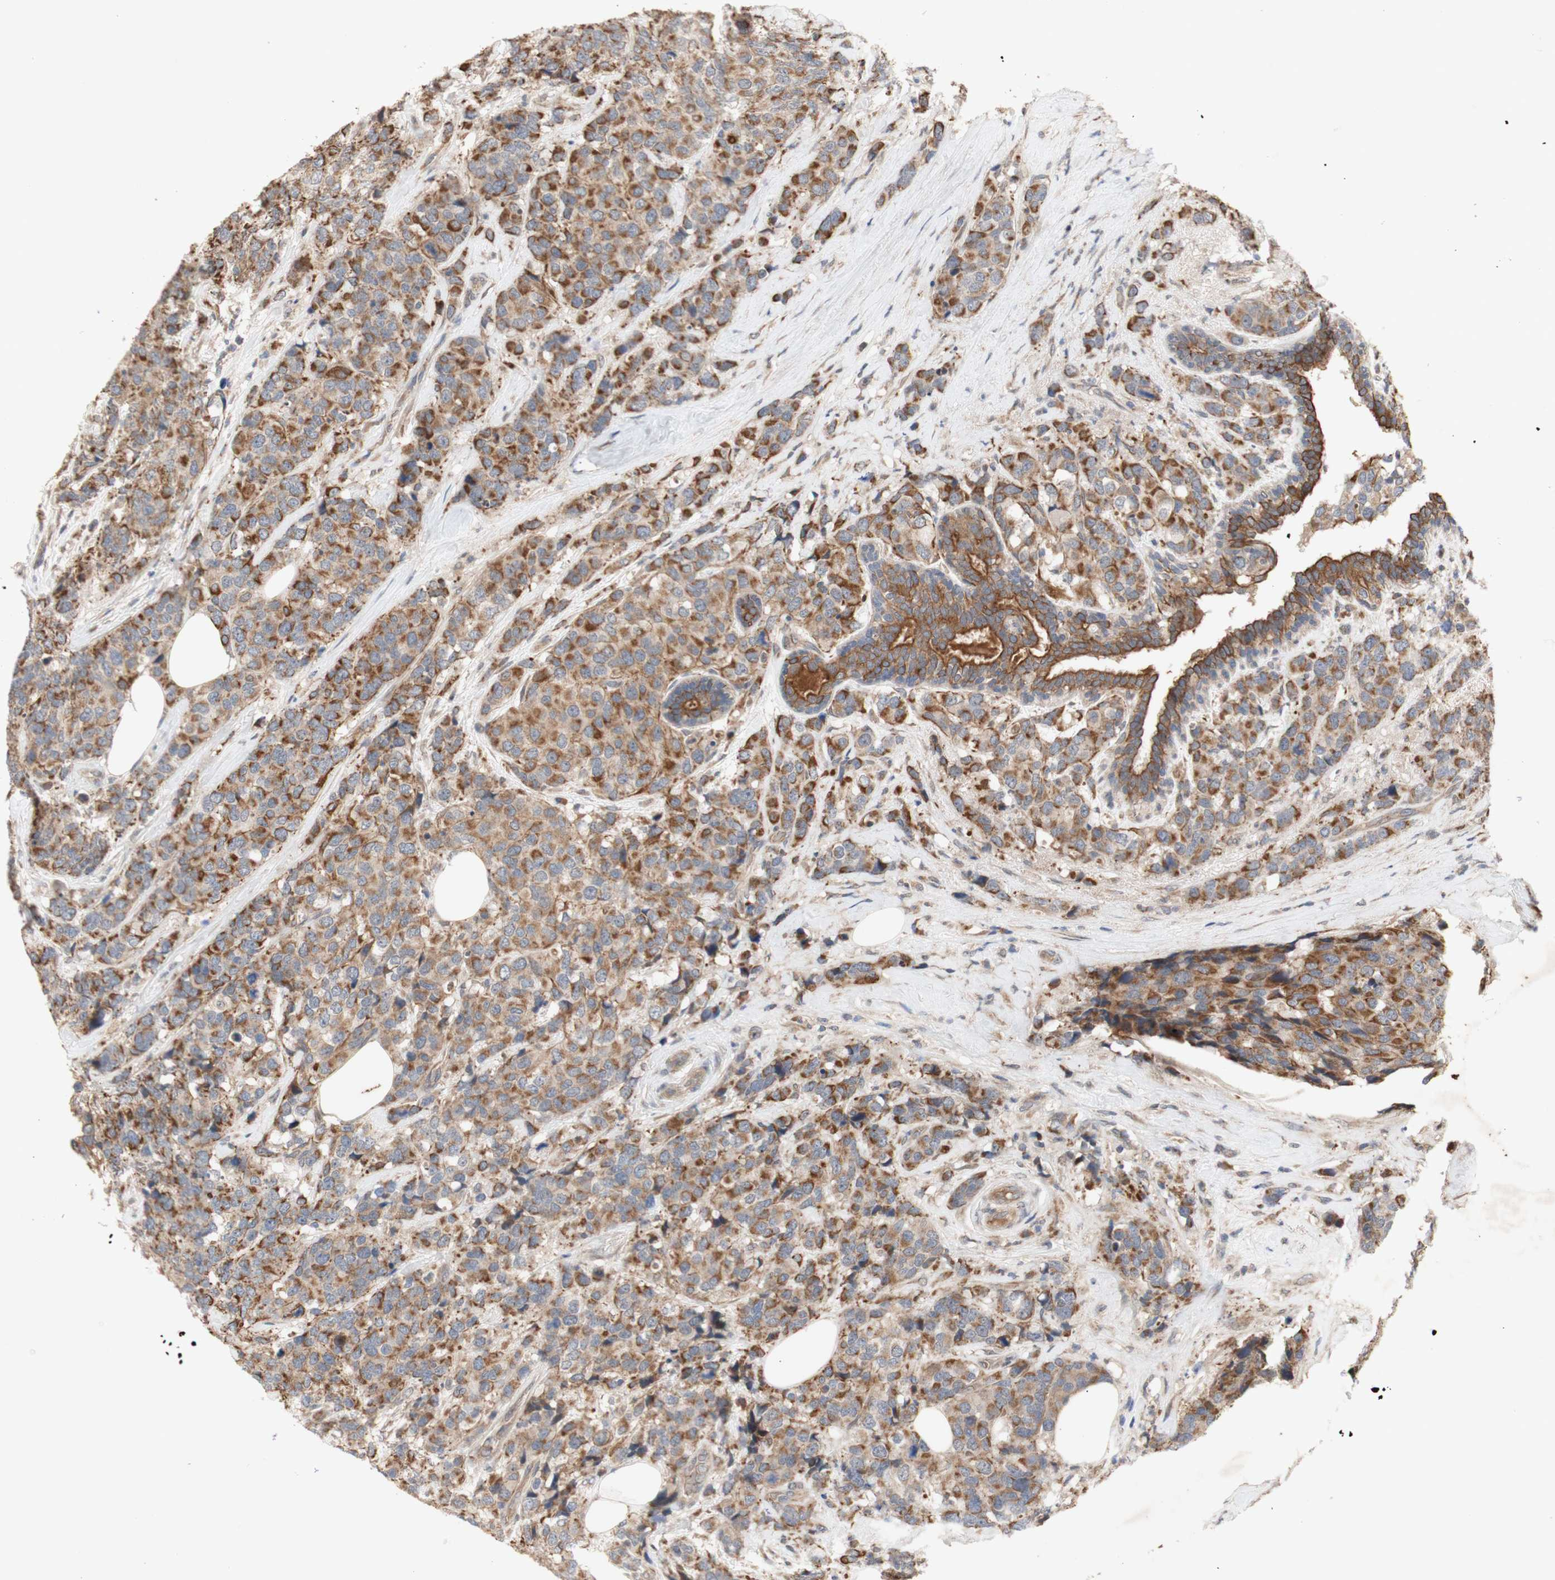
{"staining": {"intensity": "moderate", "quantity": ">75%", "location": "cytoplasmic/membranous"}, "tissue": "breast cancer", "cell_type": "Tumor cells", "image_type": "cancer", "snomed": [{"axis": "morphology", "description": "Lobular carcinoma"}, {"axis": "topography", "description": "Breast"}], "caption": "About >75% of tumor cells in breast cancer (lobular carcinoma) exhibit moderate cytoplasmic/membranous protein positivity as visualized by brown immunohistochemical staining.", "gene": "PKN1", "patient": {"sex": "female", "age": 59}}